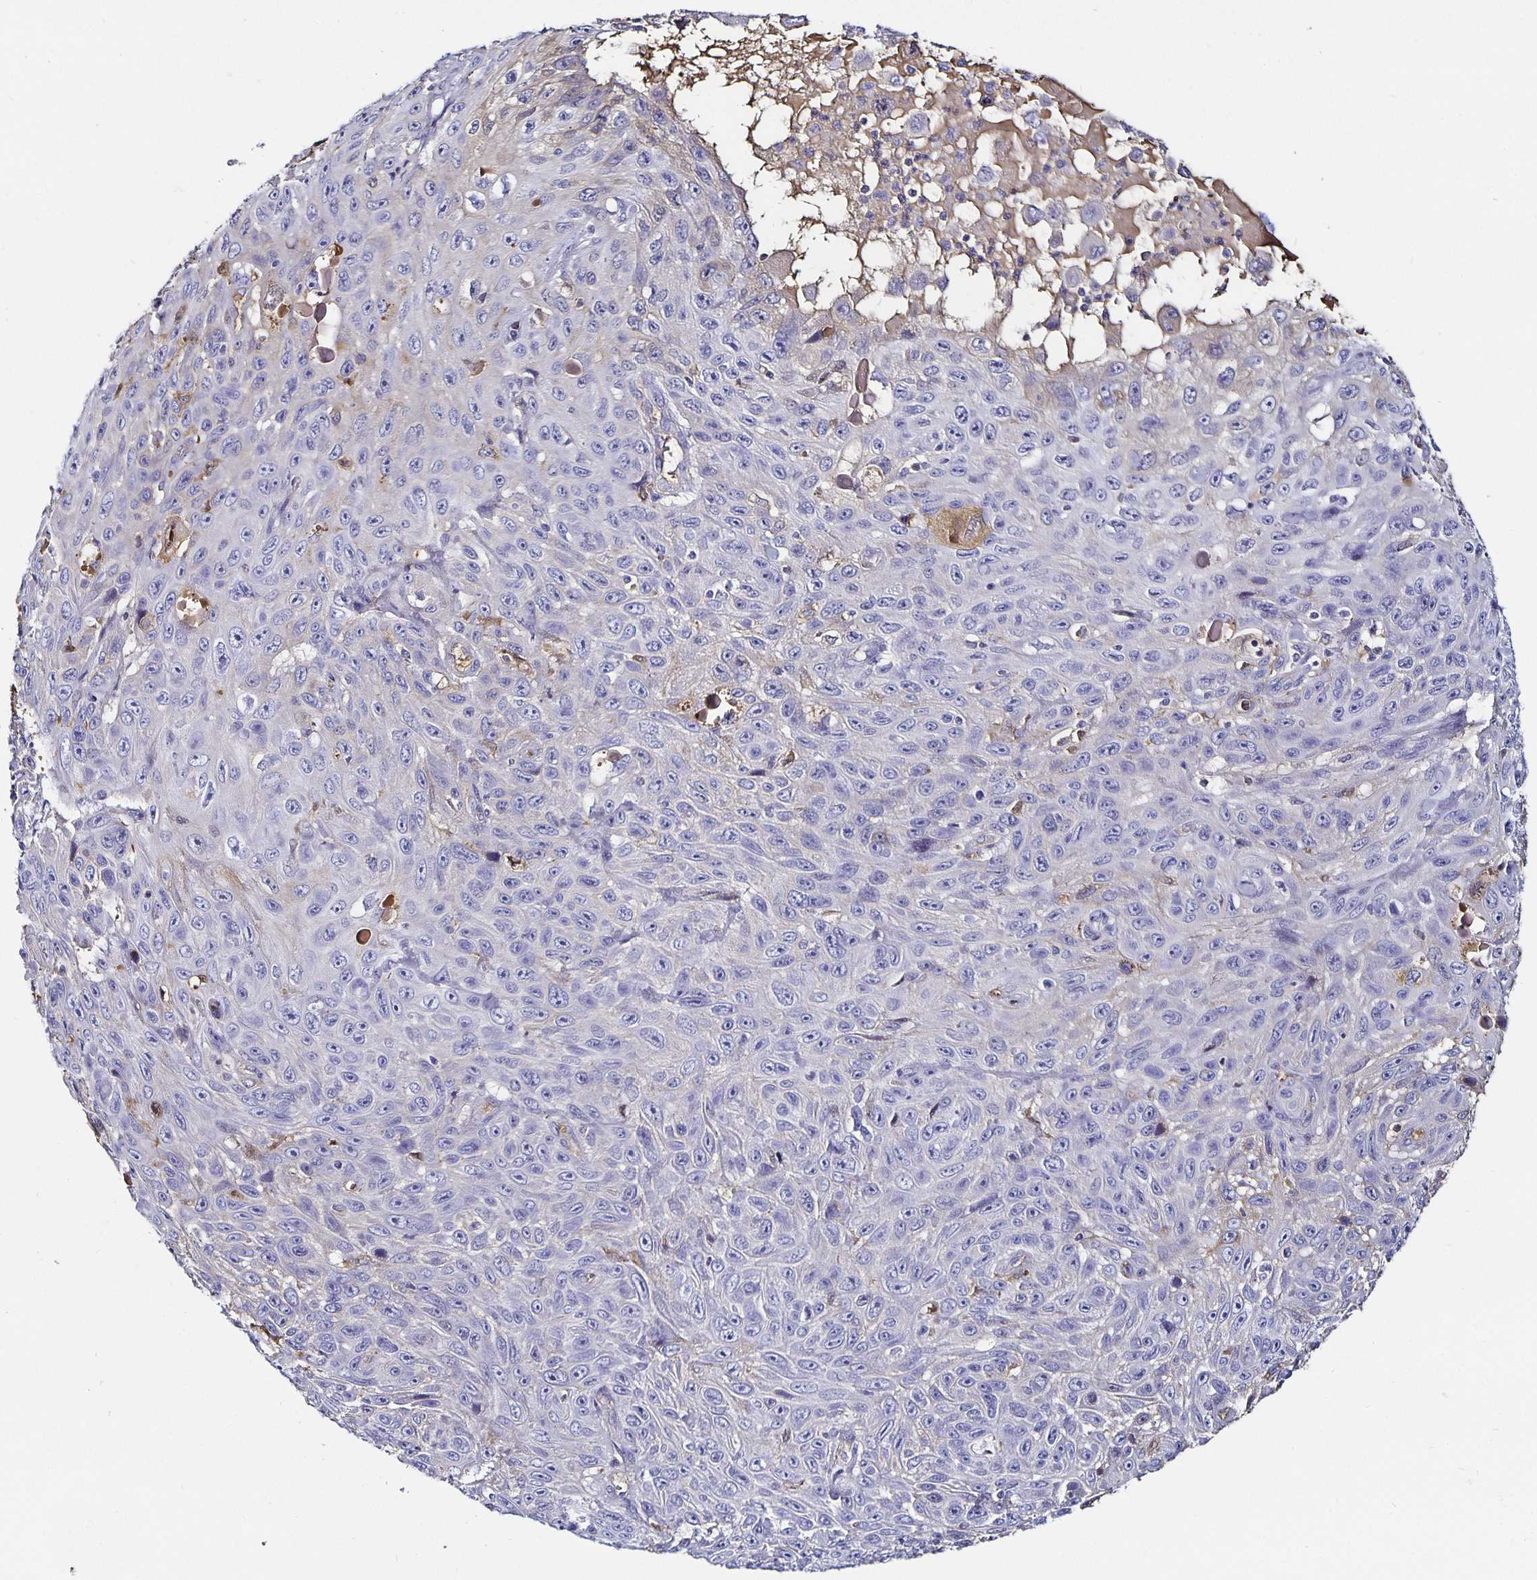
{"staining": {"intensity": "negative", "quantity": "none", "location": "none"}, "tissue": "skin cancer", "cell_type": "Tumor cells", "image_type": "cancer", "snomed": [{"axis": "morphology", "description": "Squamous cell carcinoma, NOS"}, {"axis": "topography", "description": "Skin"}], "caption": "There is no significant expression in tumor cells of squamous cell carcinoma (skin). The staining was performed using DAB (3,3'-diaminobenzidine) to visualize the protein expression in brown, while the nuclei were stained in blue with hematoxylin (Magnification: 20x).", "gene": "TTR", "patient": {"sex": "male", "age": 82}}